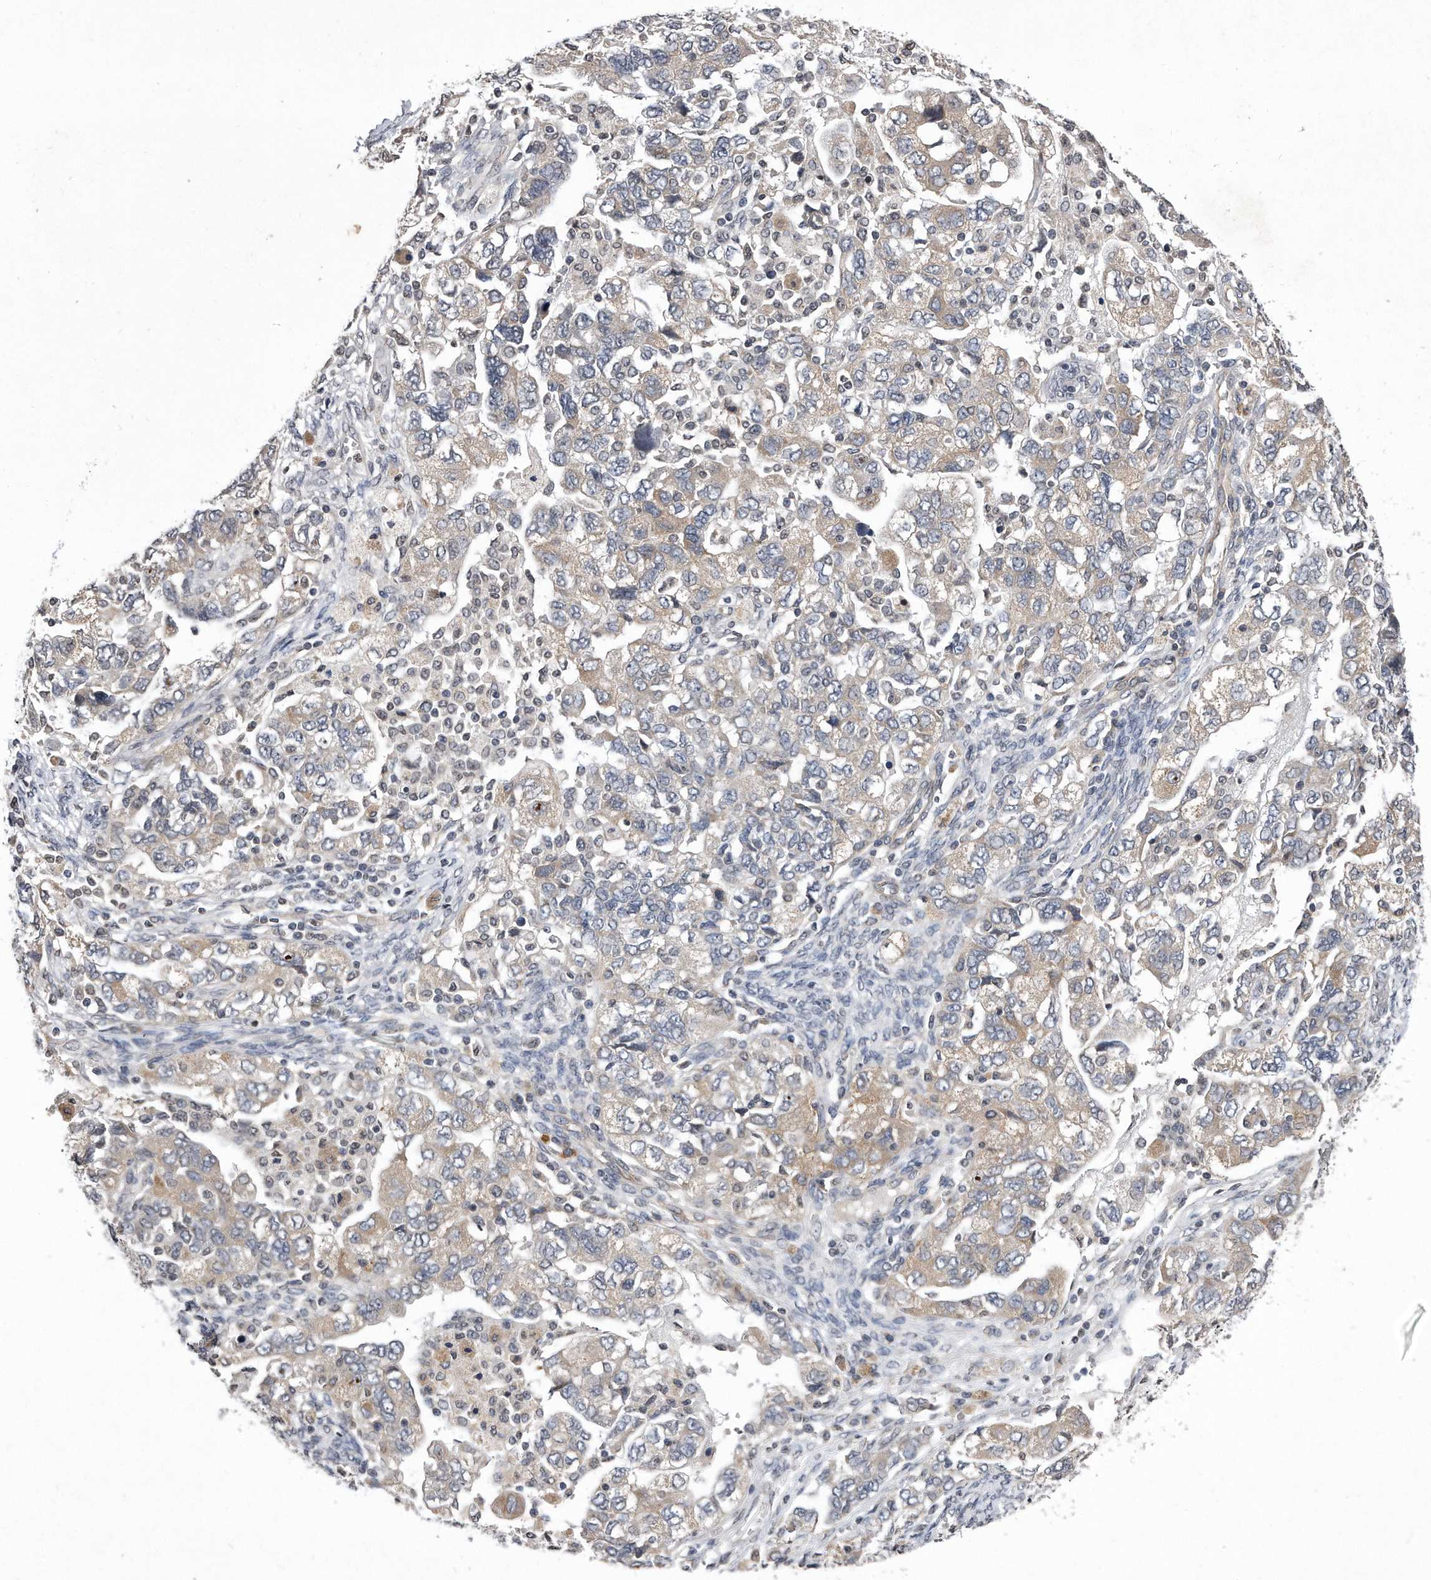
{"staining": {"intensity": "weak", "quantity": "25%-75%", "location": "cytoplasmic/membranous"}, "tissue": "ovarian cancer", "cell_type": "Tumor cells", "image_type": "cancer", "snomed": [{"axis": "morphology", "description": "Carcinoma, NOS"}, {"axis": "morphology", "description": "Cystadenocarcinoma, serous, NOS"}, {"axis": "topography", "description": "Ovary"}], "caption": "This image demonstrates immunohistochemistry staining of human ovarian cancer, with low weak cytoplasmic/membranous positivity in about 25%-75% of tumor cells.", "gene": "DAB1", "patient": {"sex": "female", "age": 69}}